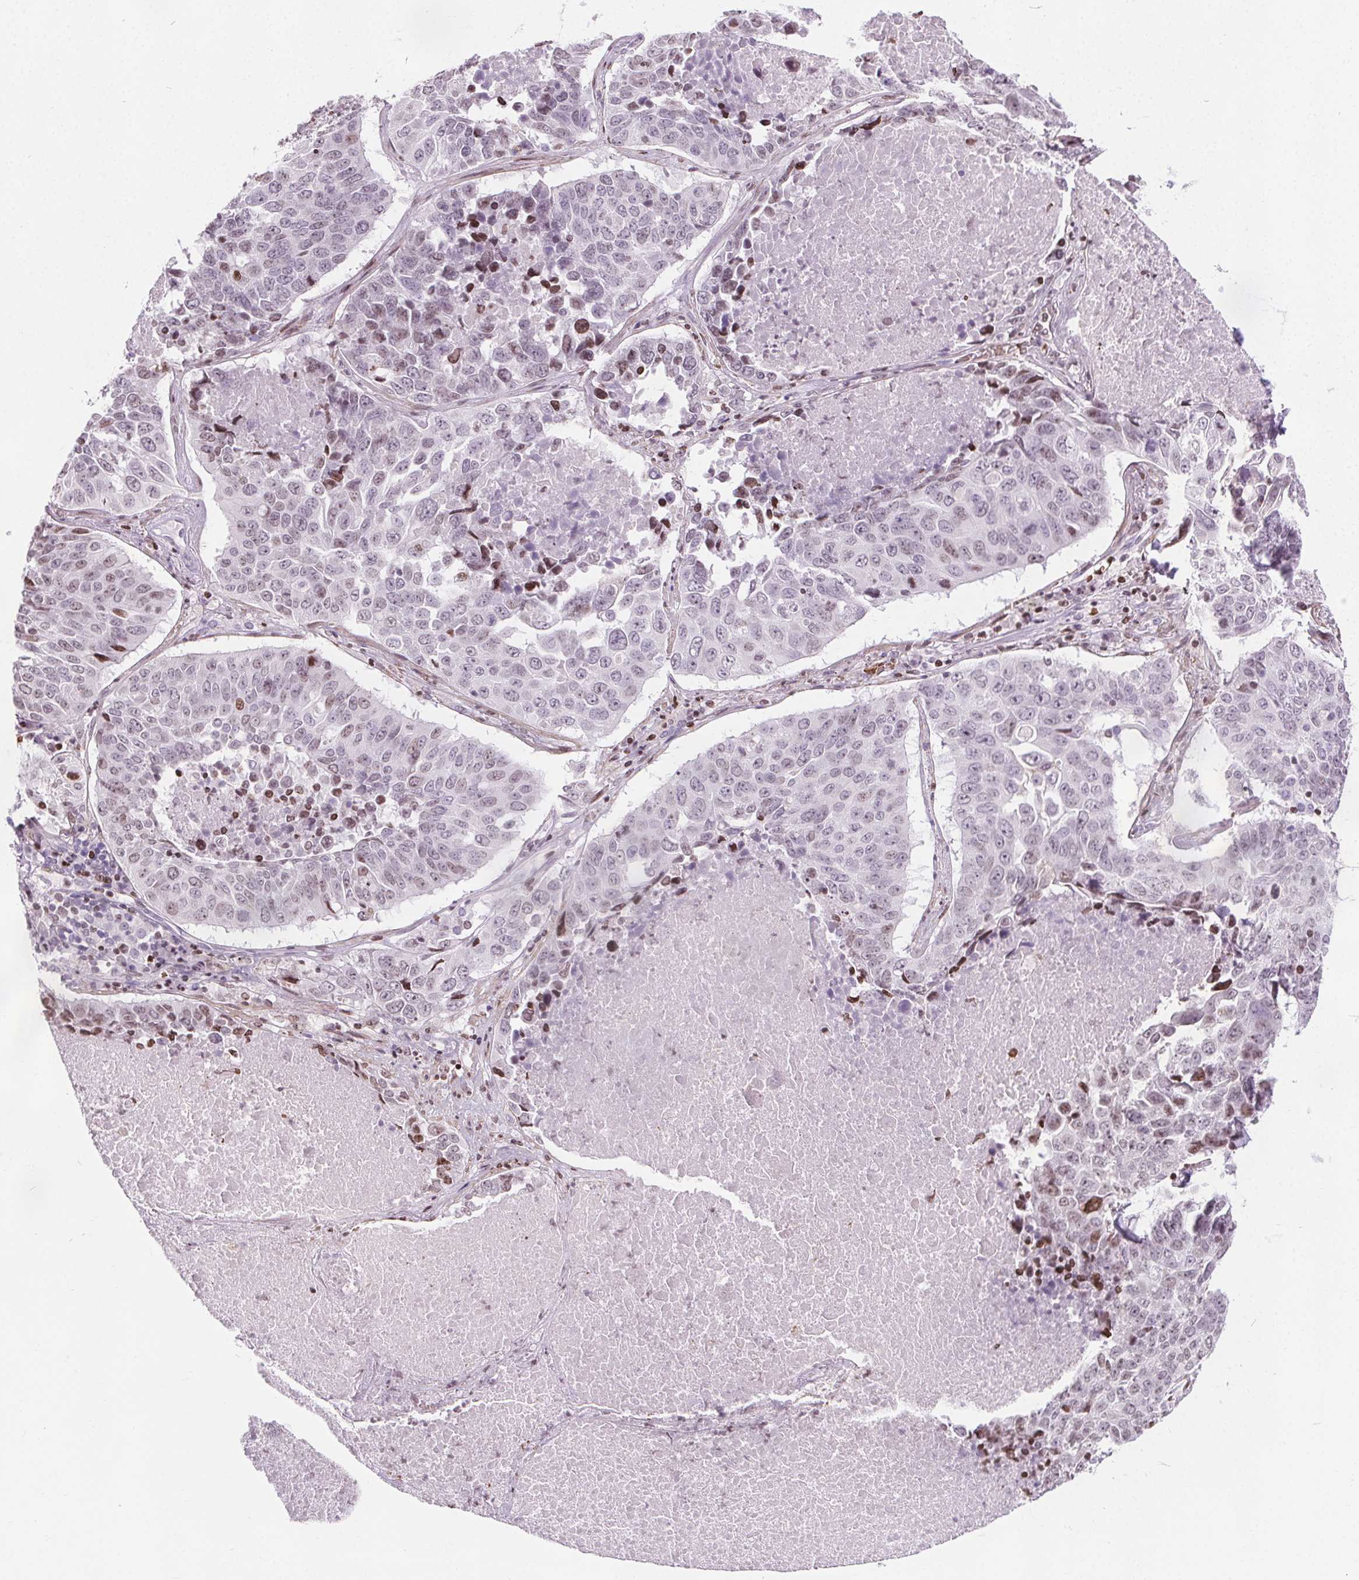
{"staining": {"intensity": "moderate", "quantity": "<25%", "location": "nuclear"}, "tissue": "lung cancer", "cell_type": "Tumor cells", "image_type": "cancer", "snomed": [{"axis": "morphology", "description": "Normal tissue, NOS"}, {"axis": "morphology", "description": "Squamous cell carcinoma, NOS"}, {"axis": "topography", "description": "Bronchus"}, {"axis": "topography", "description": "Lung"}], "caption": "High-power microscopy captured an immunohistochemistry (IHC) image of lung squamous cell carcinoma, revealing moderate nuclear expression in approximately <25% of tumor cells. Nuclei are stained in blue.", "gene": "ISLR2", "patient": {"sex": "male", "age": 64}}